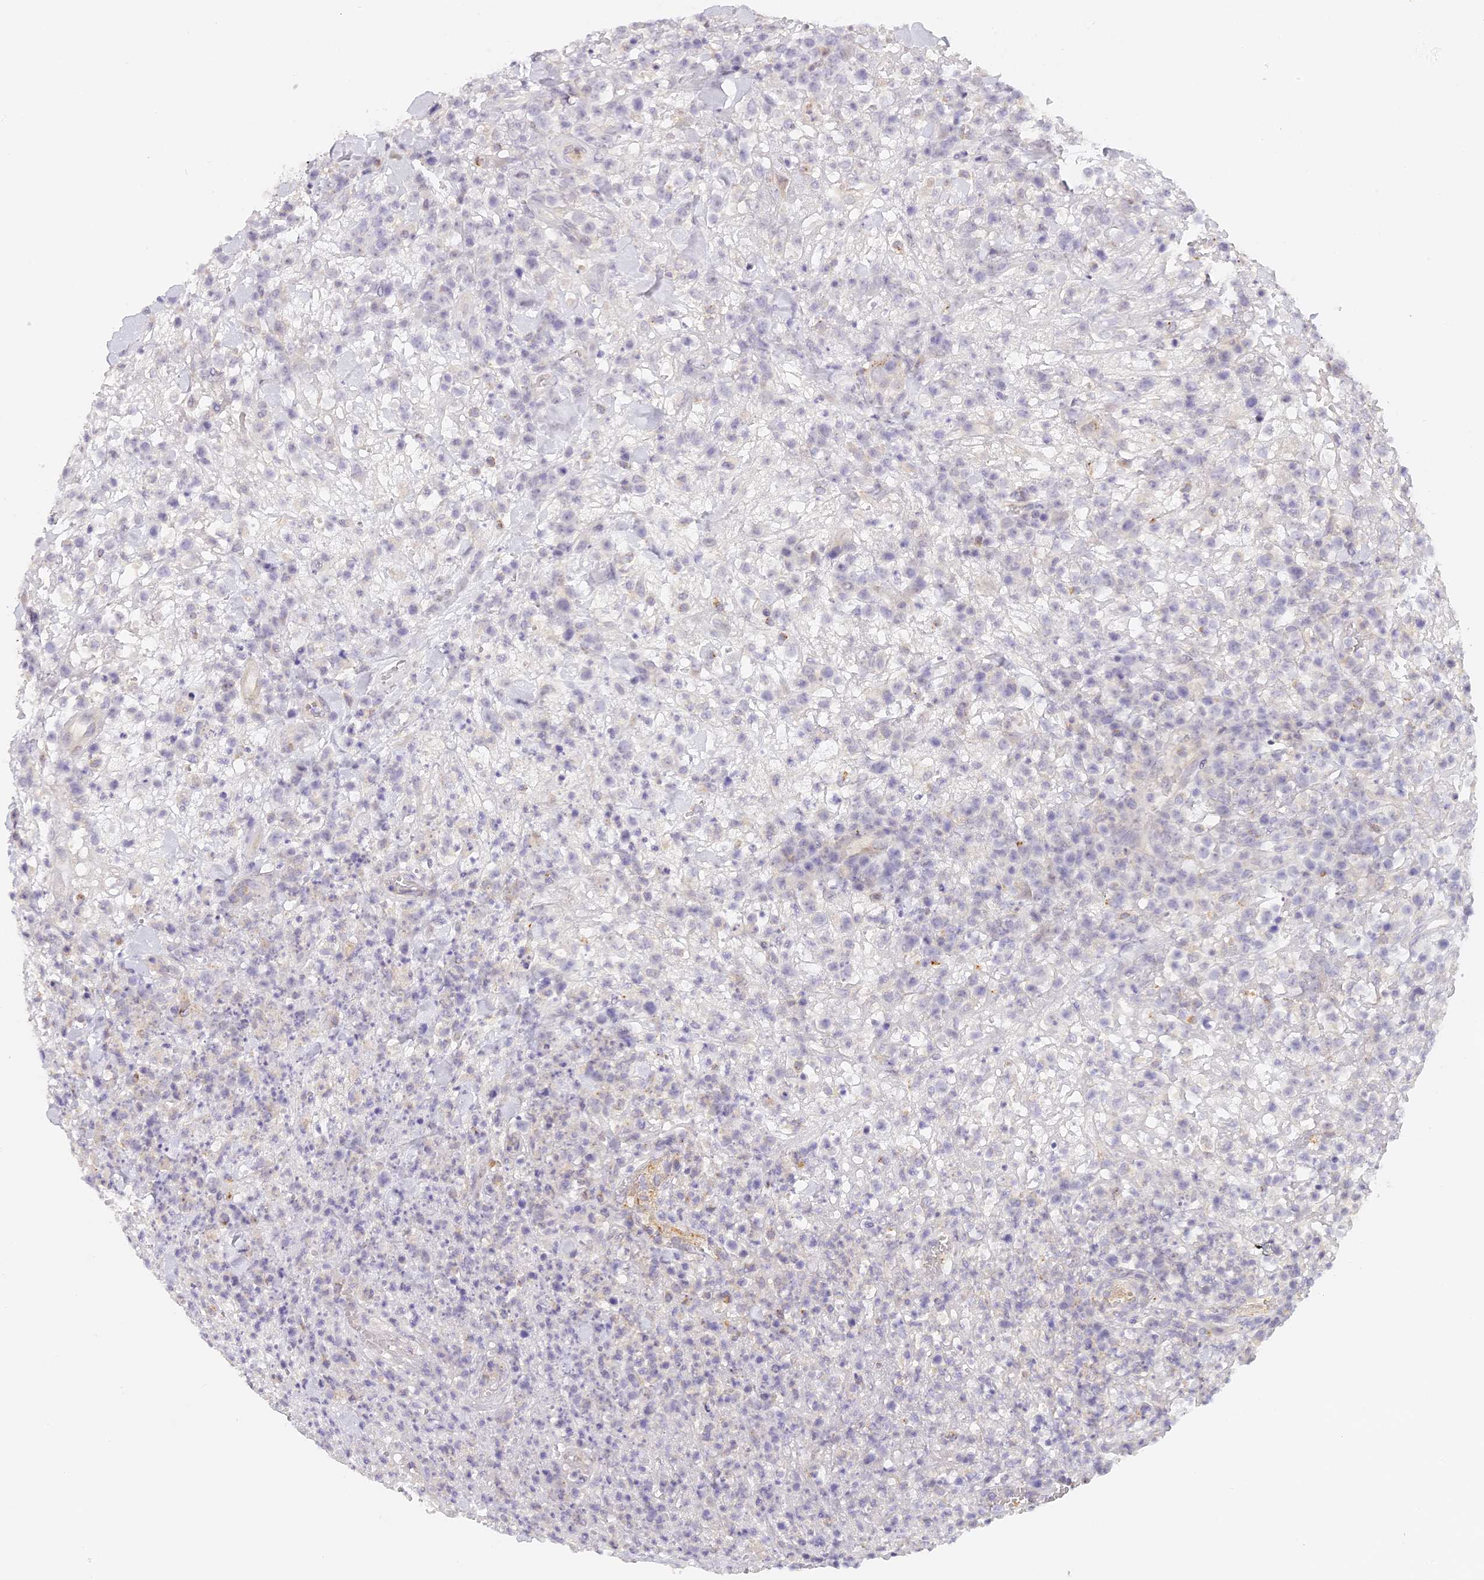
{"staining": {"intensity": "negative", "quantity": "none", "location": "none"}, "tissue": "lymphoma", "cell_type": "Tumor cells", "image_type": "cancer", "snomed": [{"axis": "morphology", "description": "Malignant lymphoma, non-Hodgkin's type, High grade"}, {"axis": "topography", "description": "Colon"}], "caption": "High magnification brightfield microscopy of high-grade malignant lymphoma, non-Hodgkin's type stained with DAB (brown) and counterstained with hematoxylin (blue): tumor cells show no significant staining.", "gene": "ELL3", "patient": {"sex": "female", "age": 53}}